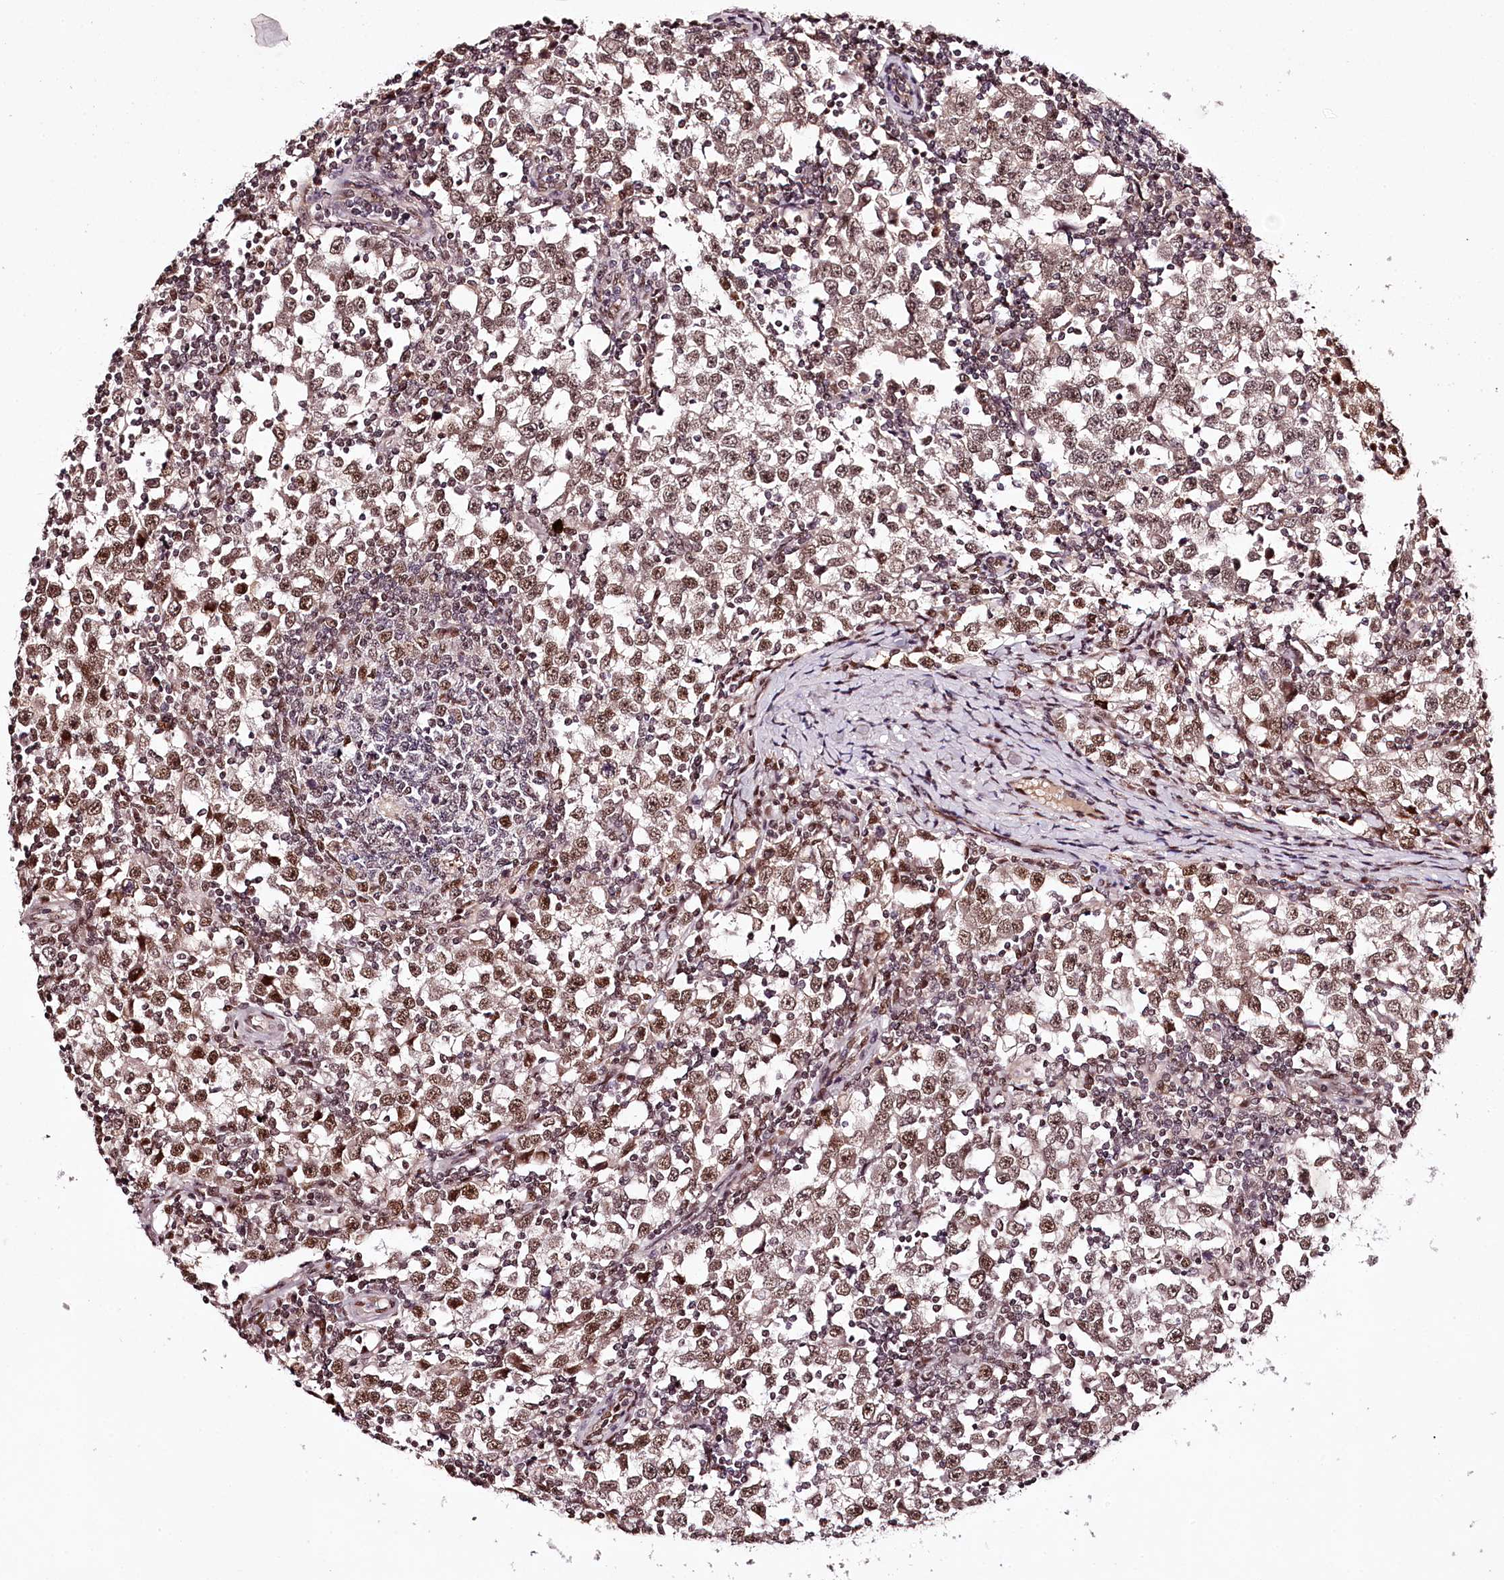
{"staining": {"intensity": "moderate", "quantity": ">75%", "location": "nuclear"}, "tissue": "testis cancer", "cell_type": "Tumor cells", "image_type": "cancer", "snomed": [{"axis": "morphology", "description": "Seminoma, NOS"}, {"axis": "topography", "description": "Testis"}], "caption": "Testis cancer (seminoma) stained for a protein (brown) displays moderate nuclear positive expression in approximately >75% of tumor cells.", "gene": "TTC33", "patient": {"sex": "male", "age": 65}}